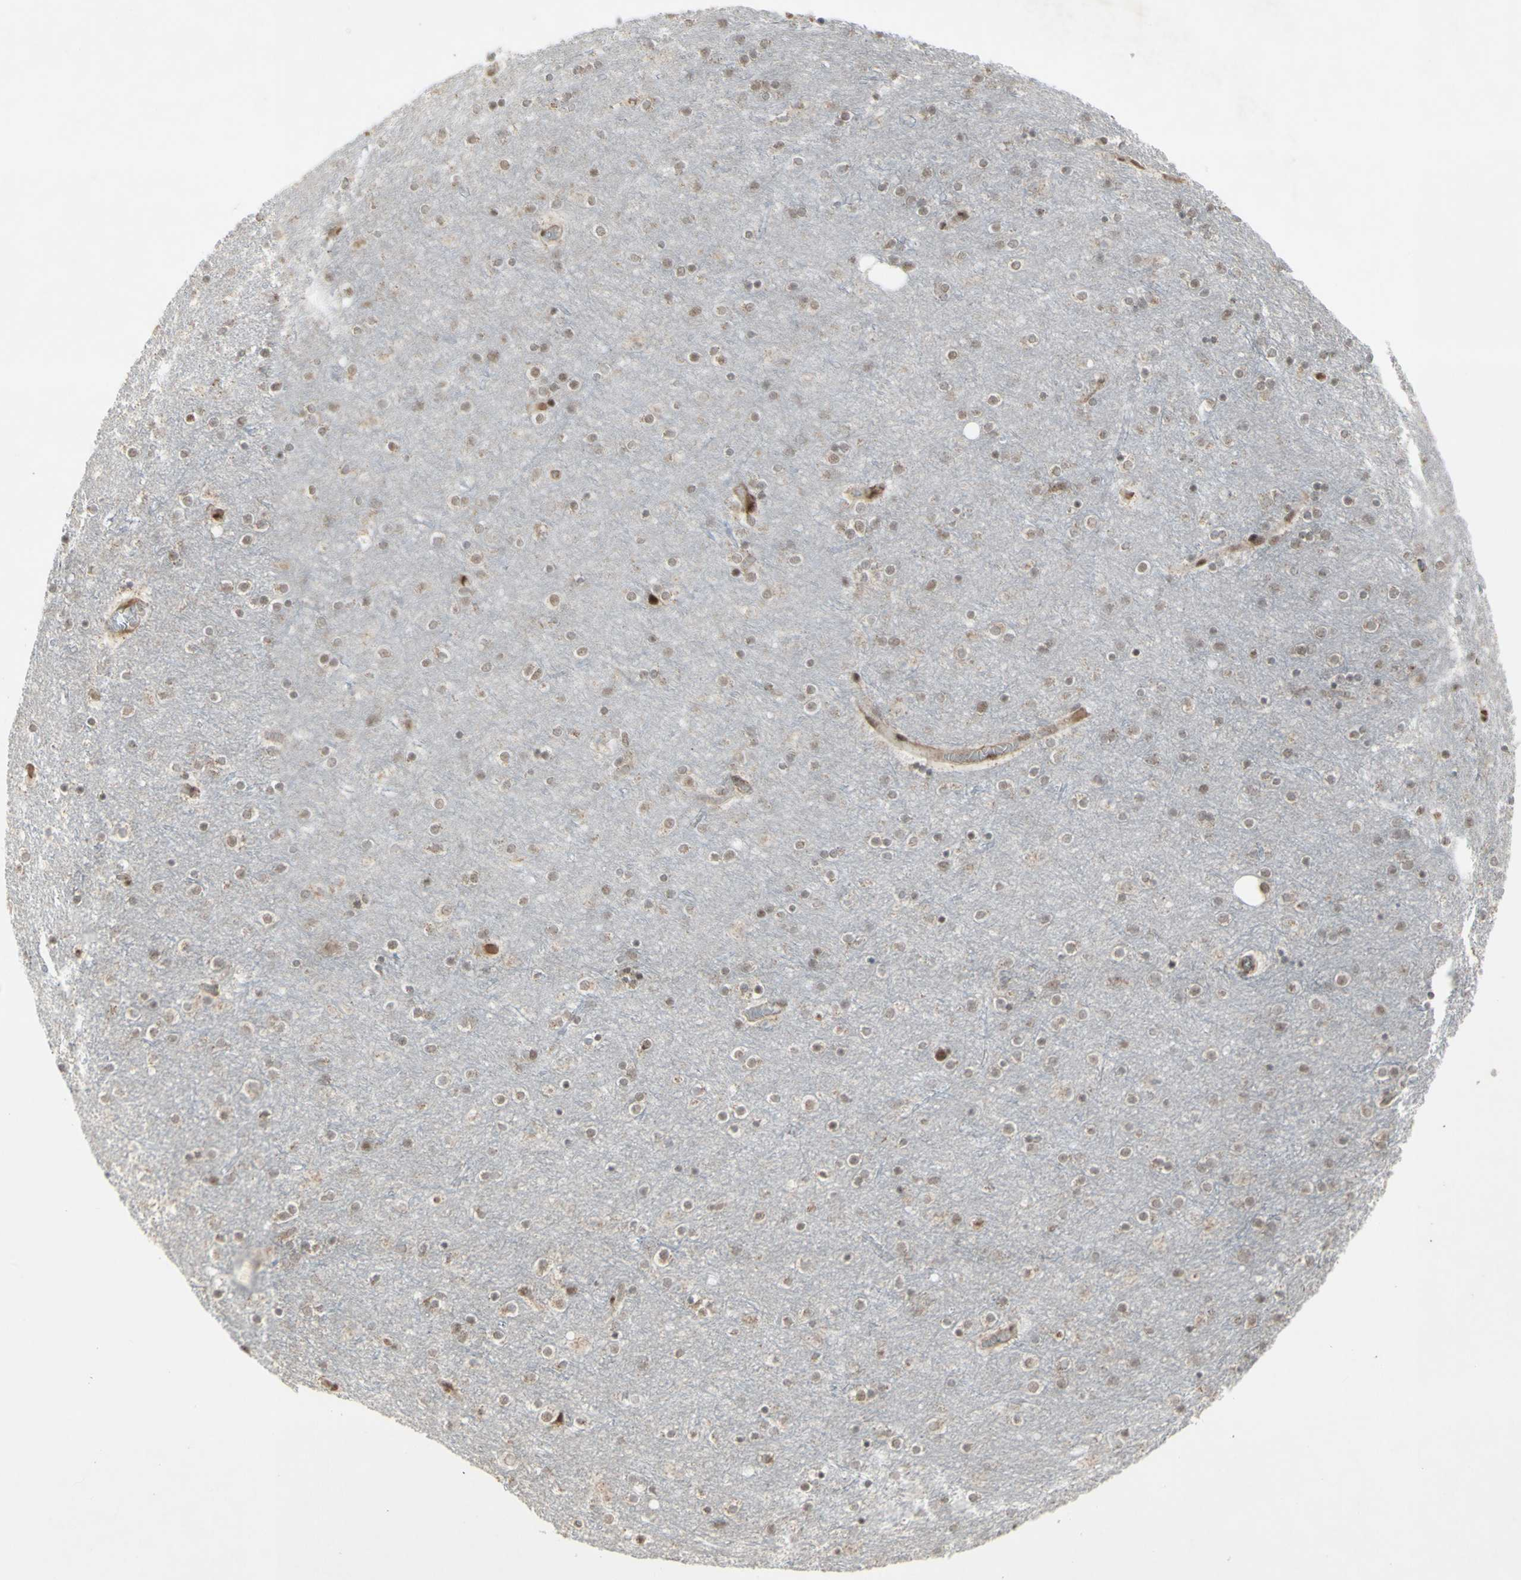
{"staining": {"intensity": "moderate", "quantity": "<25%", "location": "cytoplasmic/membranous,nuclear"}, "tissue": "cerebral cortex", "cell_type": "Endothelial cells", "image_type": "normal", "snomed": [{"axis": "morphology", "description": "Normal tissue, NOS"}, {"axis": "topography", "description": "Cerebral cortex"}], "caption": "This image reveals immunohistochemistry (IHC) staining of unremarkable cerebral cortex, with low moderate cytoplasmic/membranous,nuclear positivity in approximately <25% of endothelial cells.", "gene": "CCNT1", "patient": {"sex": "female", "age": 54}}